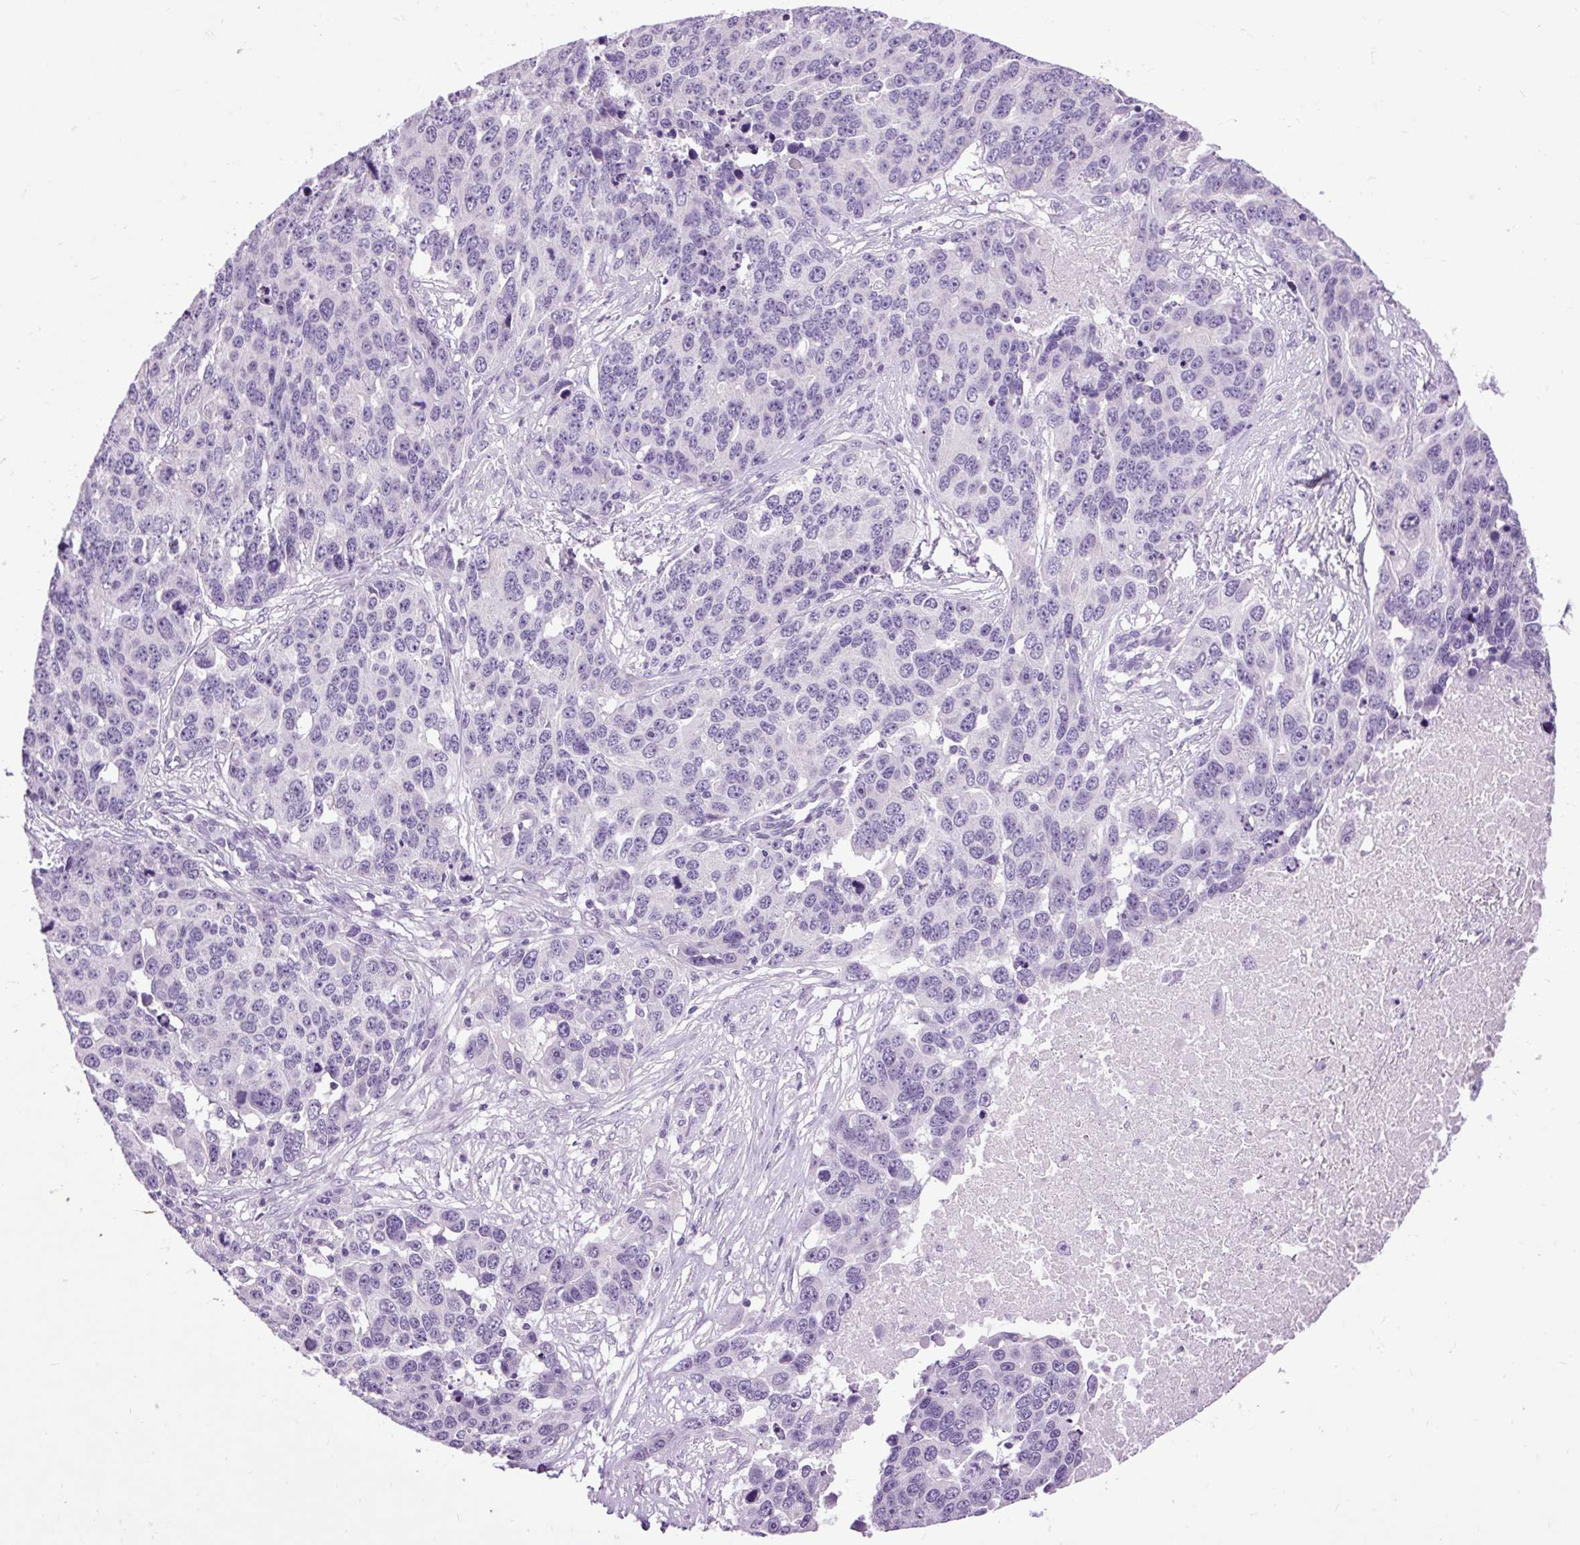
{"staining": {"intensity": "negative", "quantity": "none", "location": "none"}, "tissue": "ovarian cancer", "cell_type": "Tumor cells", "image_type": "cancer", "snomed": [{"axis": "morphology", "description": "Cystadenocarcinoma, serous, NOS"}, {"axis": "topography", "description": "Ovary"}], "caption": "This micrograph is of ovarian serous cystadenocarcinoma stained with immunohistochemistry to label a protein in brown with the nuclei are counter-stained blue. There is no staining in tumor cells.", "gene": "FABP7", "patient": {"sex": "female", "age": 76}}